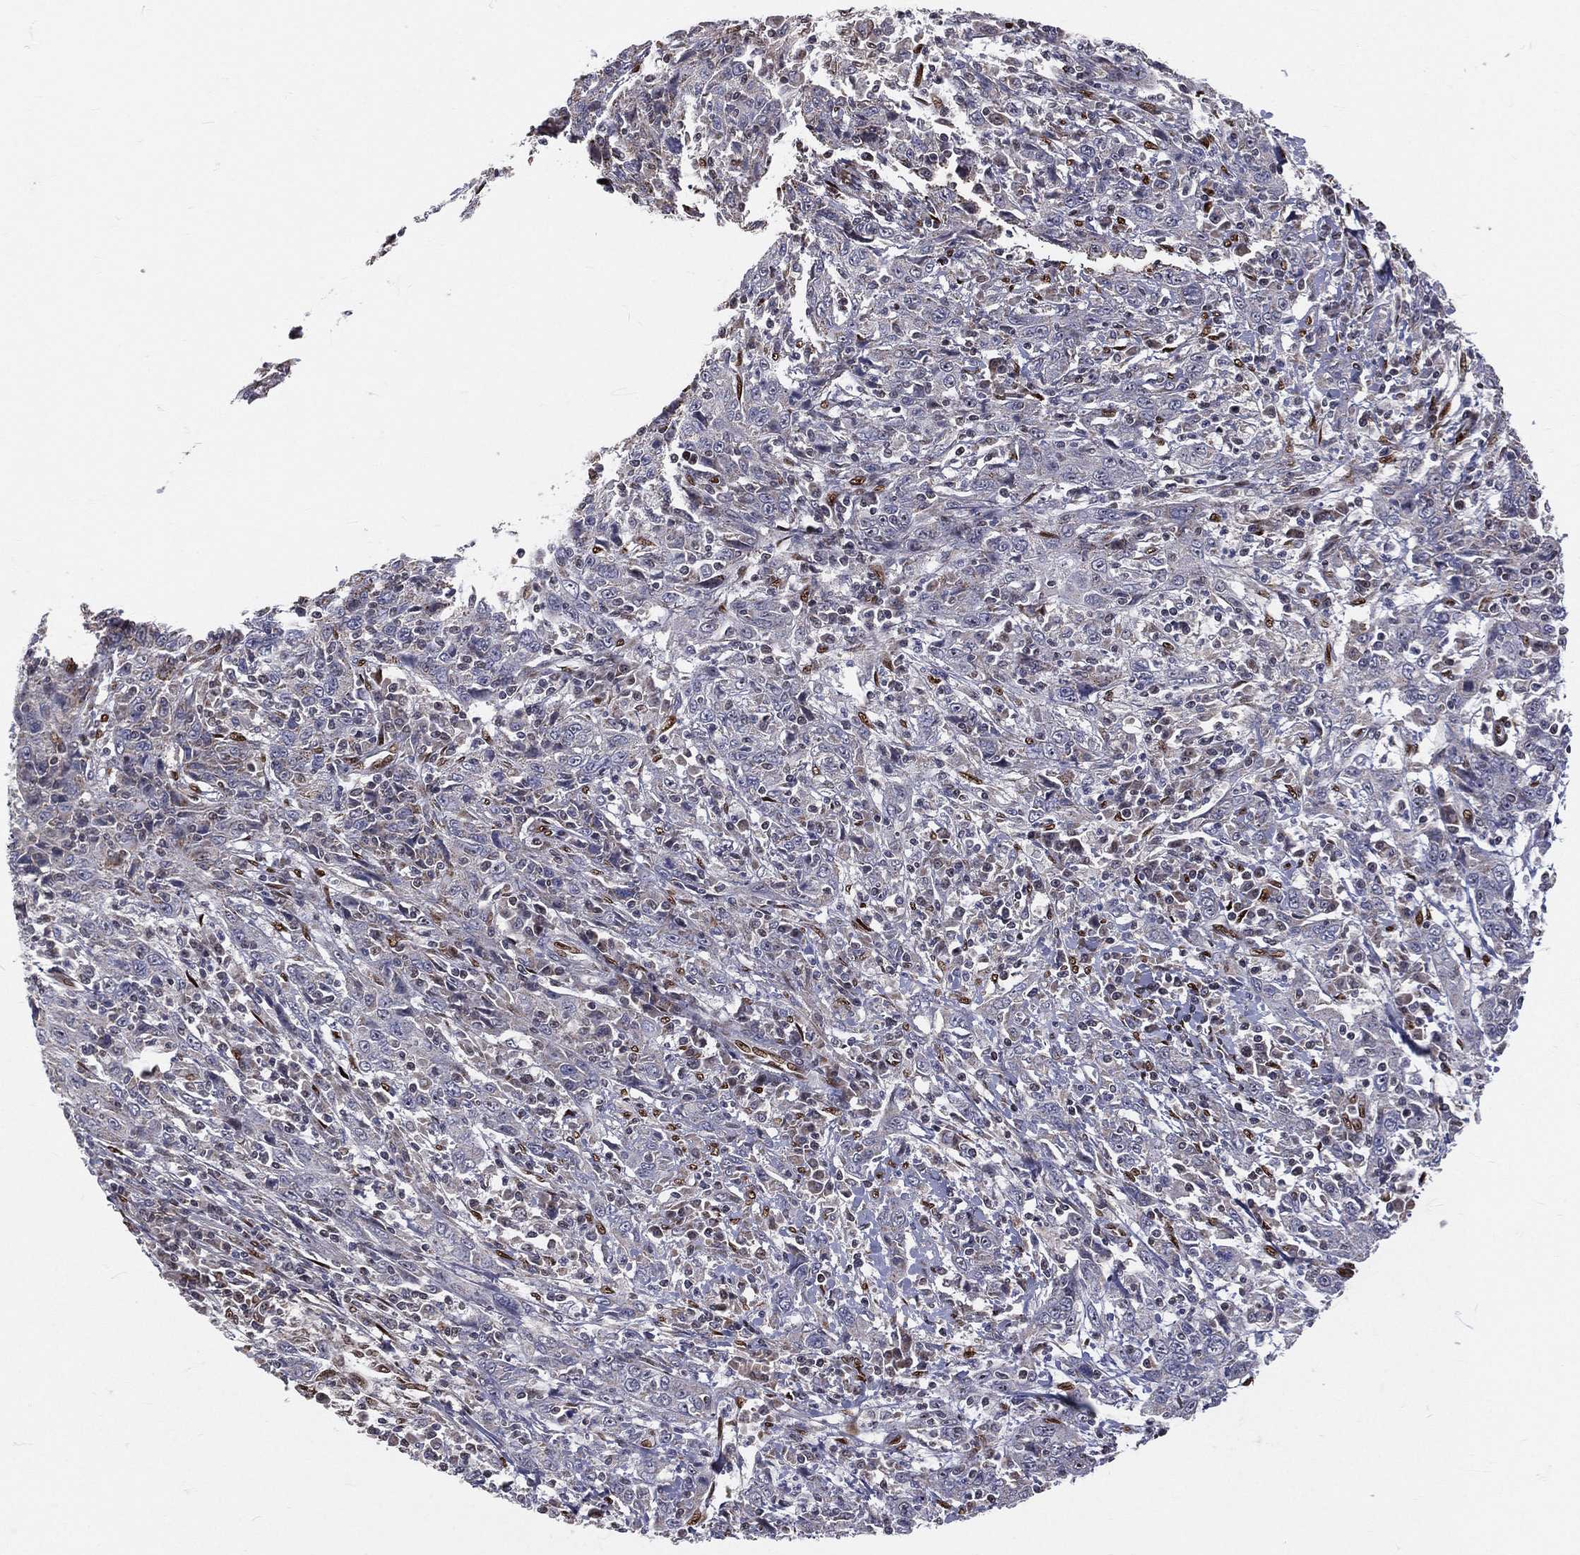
{"staining": {"intensity": "negative", "quantity": "none", "location": "none"}, "tissue": "cervical cancer", "cell_type": "Tumor cells", "image_type": "cancer", "snomed": [{"axis": "morphology", "description": "Squamous cell carcinoma, NOS"}, {"axis": "topography", "description": "Cervix"}], "caption": "A high-resolution photomicrograph shows immunohistochemistry (IHC) staining of cervical cancer, which exhibits no significant expression in tumor cells.", "gene": "ZEB1", "patient": {"sex": "female", "age": 46}}